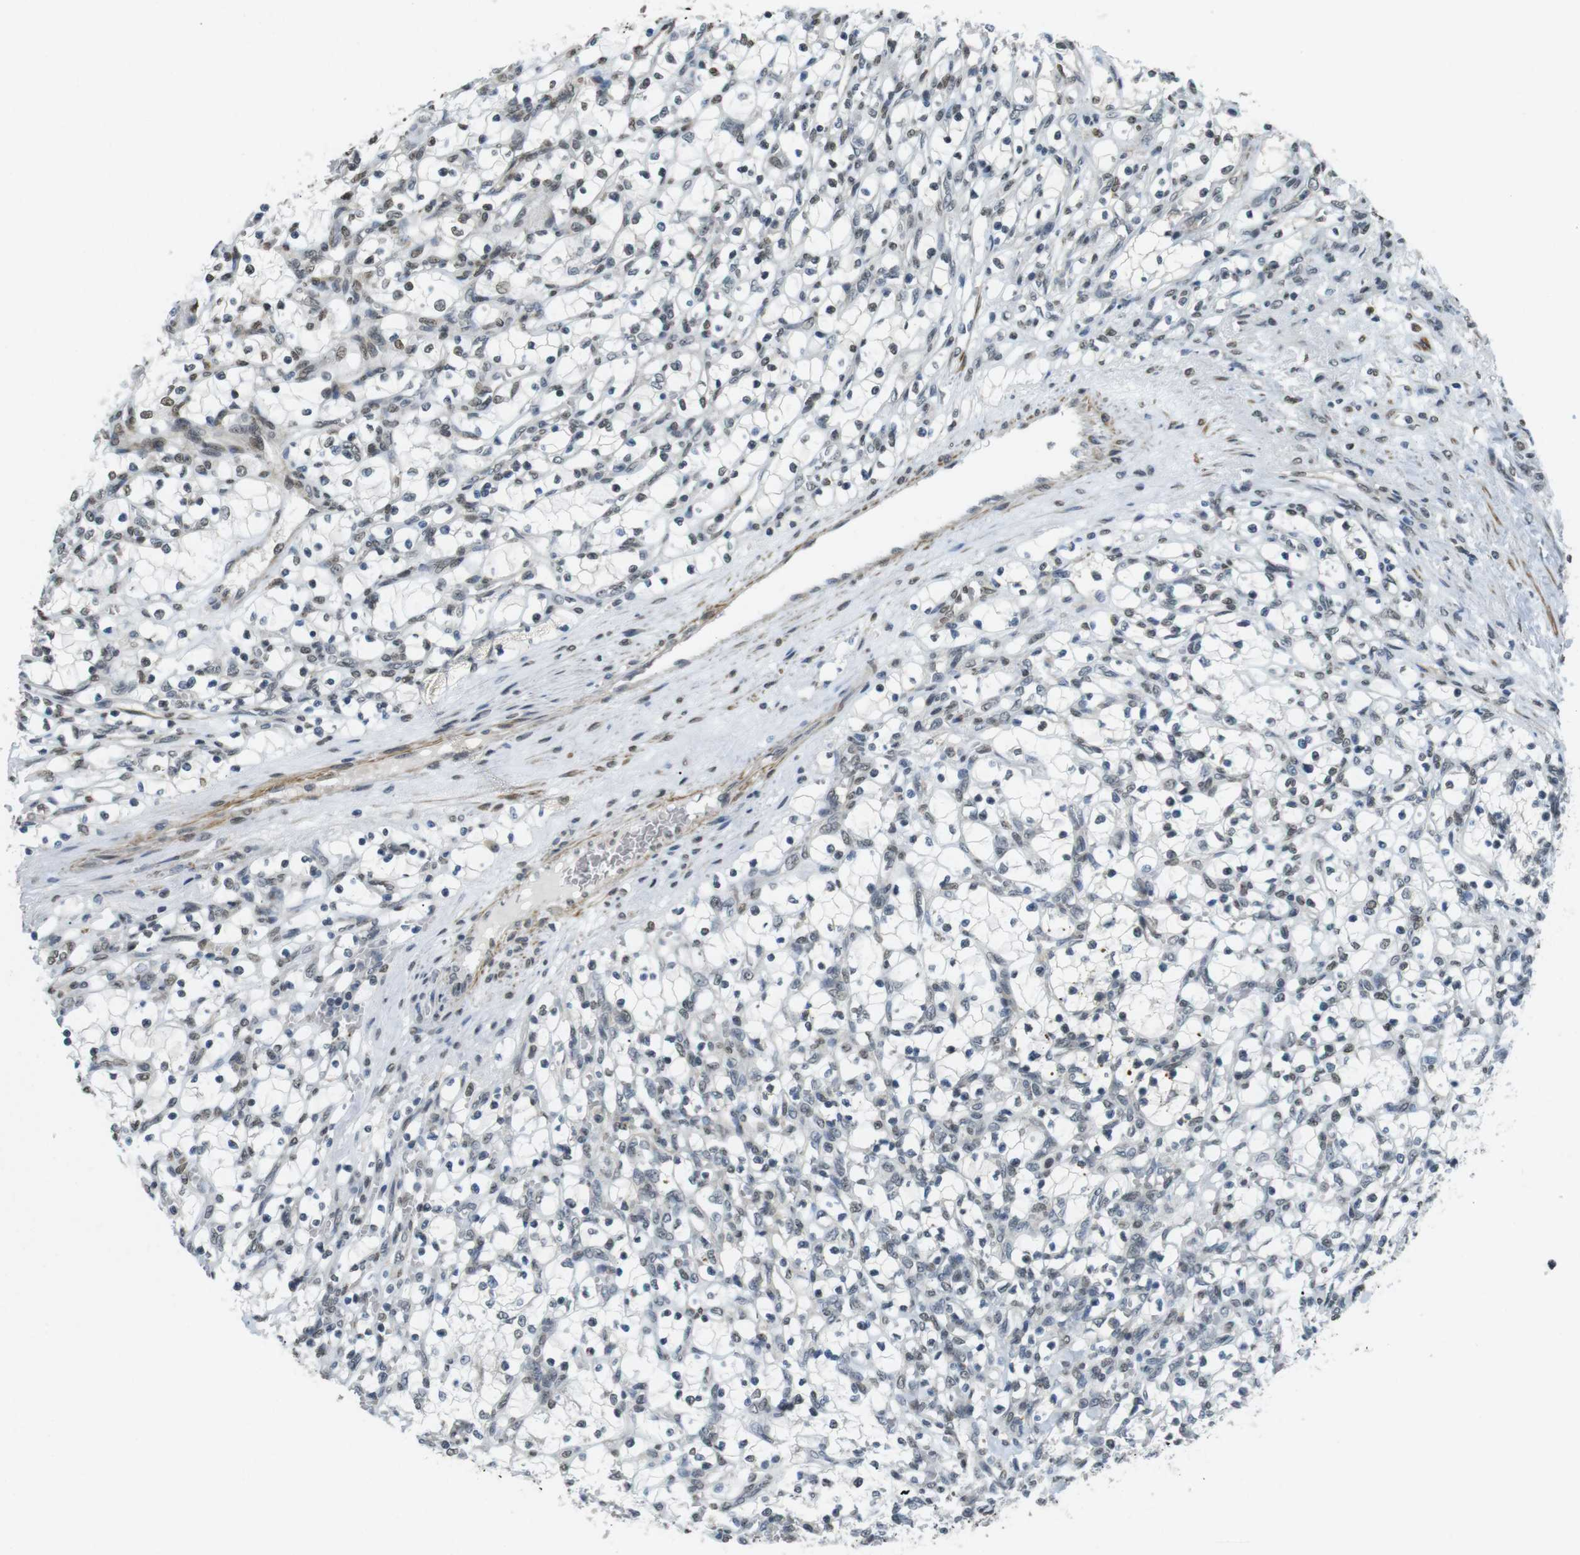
{"staining": {"intensity": "weak", "quantity": "25%-75%", "location": "nuclear"}, "tissue": "renal cancer", "cell_type": "Tumor cells", "image_type": "cancer", "snomed": [{"axis": "morphology", "description": "Adenocarcinoma, NOS"}, {"axis": "topography", "description": "Kidney"}], "caption": "Immunohistochemical staining of renal adenocarcinoma shows weak nuclear protein expression in about 25%-75% of tumor cells.", "gene": "USP7", "patient": {"sex": "female", "age": 69}}